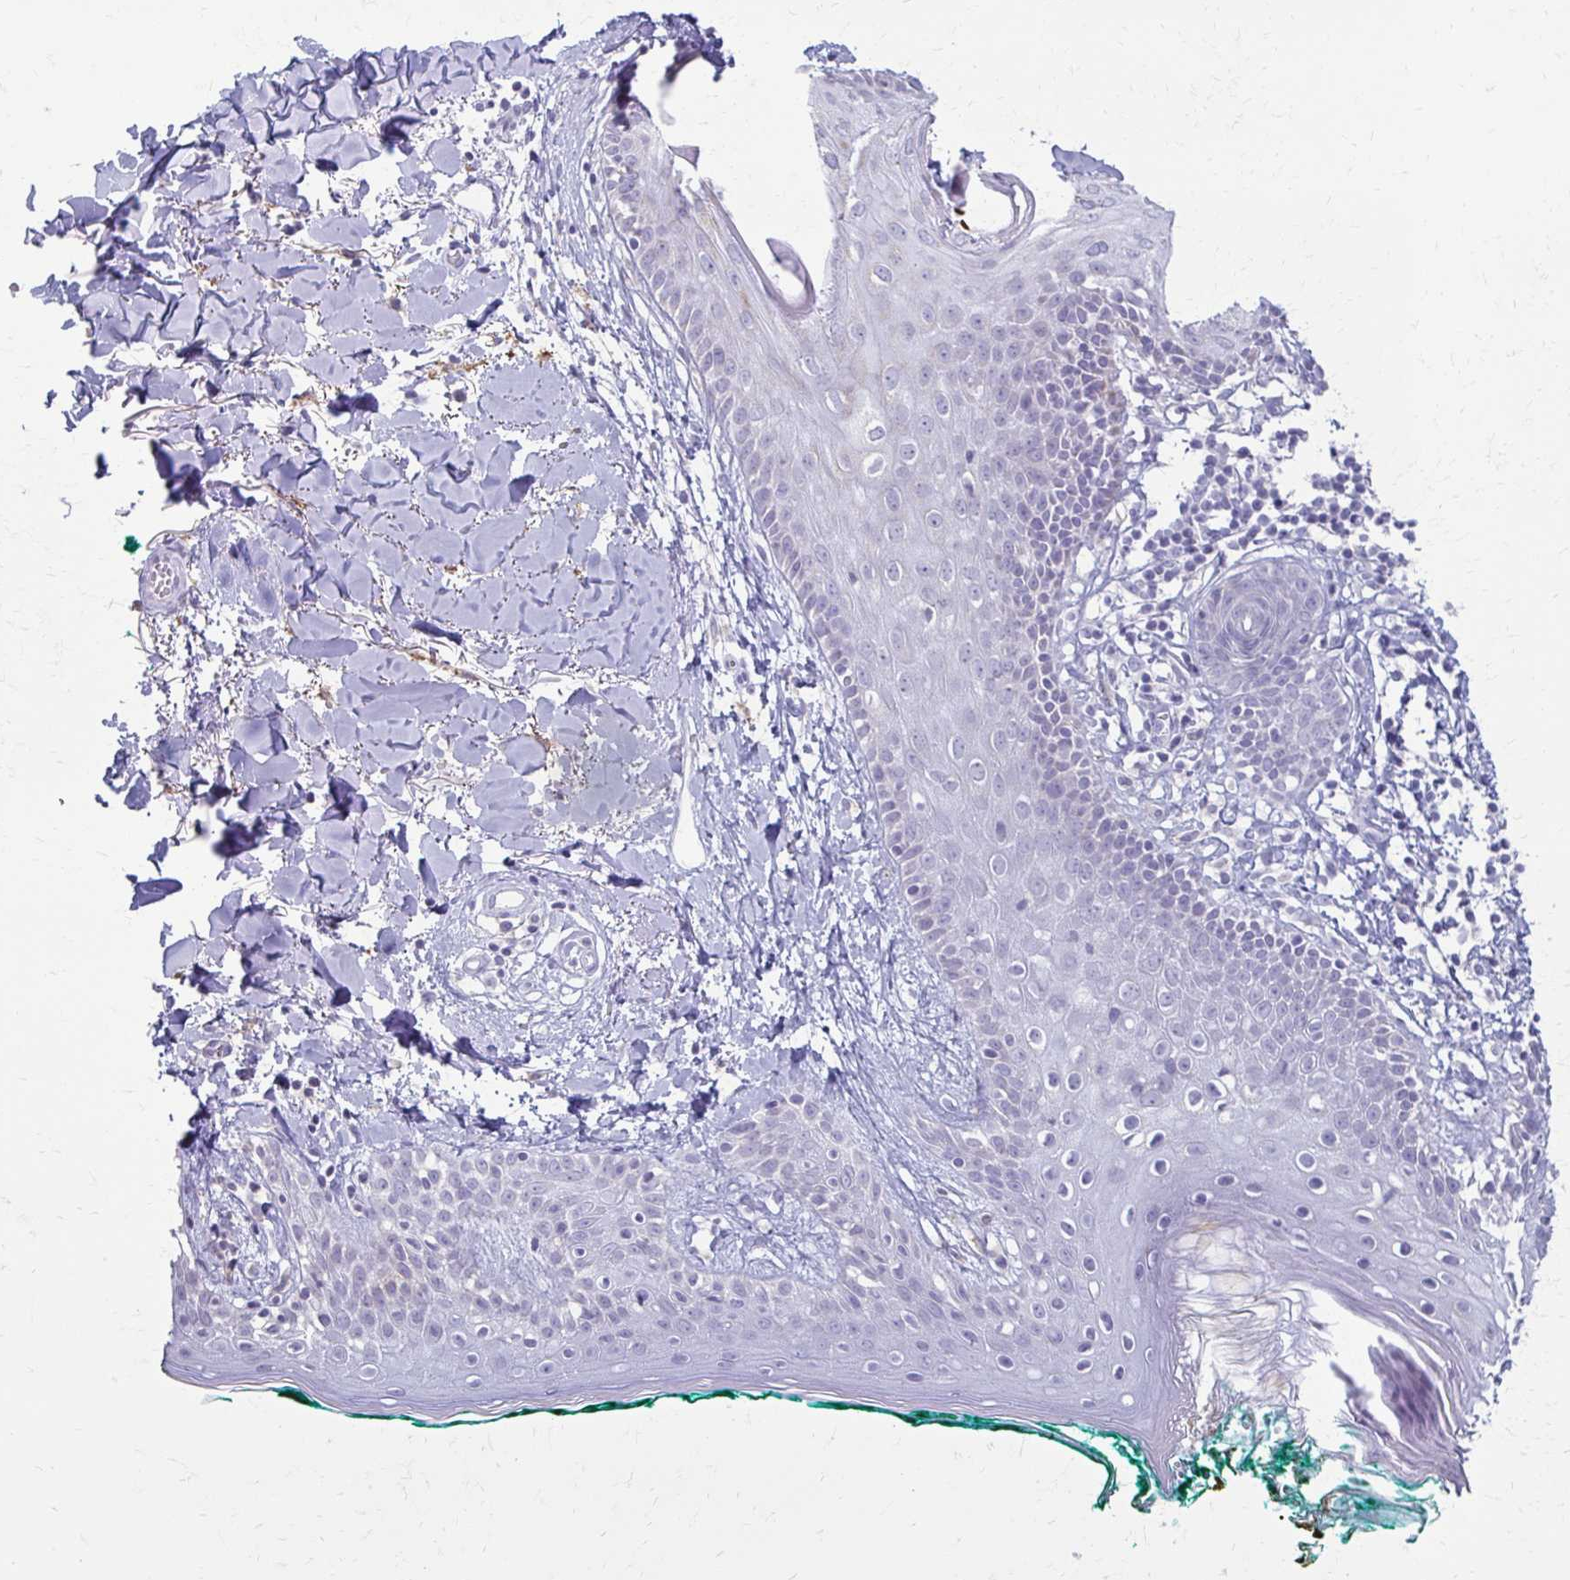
{"staining": {"intensity": "negative", "quantity": "none", "location": "none"}, "tissue": "skin", "cell_type": "Fibroblasts", "image_type": "normal", "snomed": [{"axis": "morphology", "description": "Normal tissue, NOS"}, {"axis": "topography", "description": "Skin"}], "caption": "Skin was stained to show a protein in brown. There is no significant positivity in fibroblasts. (Stains: DAB immunohistochemistry with hematoxylin counter stain, Microscopy: brightfield microscopy at high magnification).", "gene": "FCGR2A", "patient": {"sex": "female", "age": 34}}